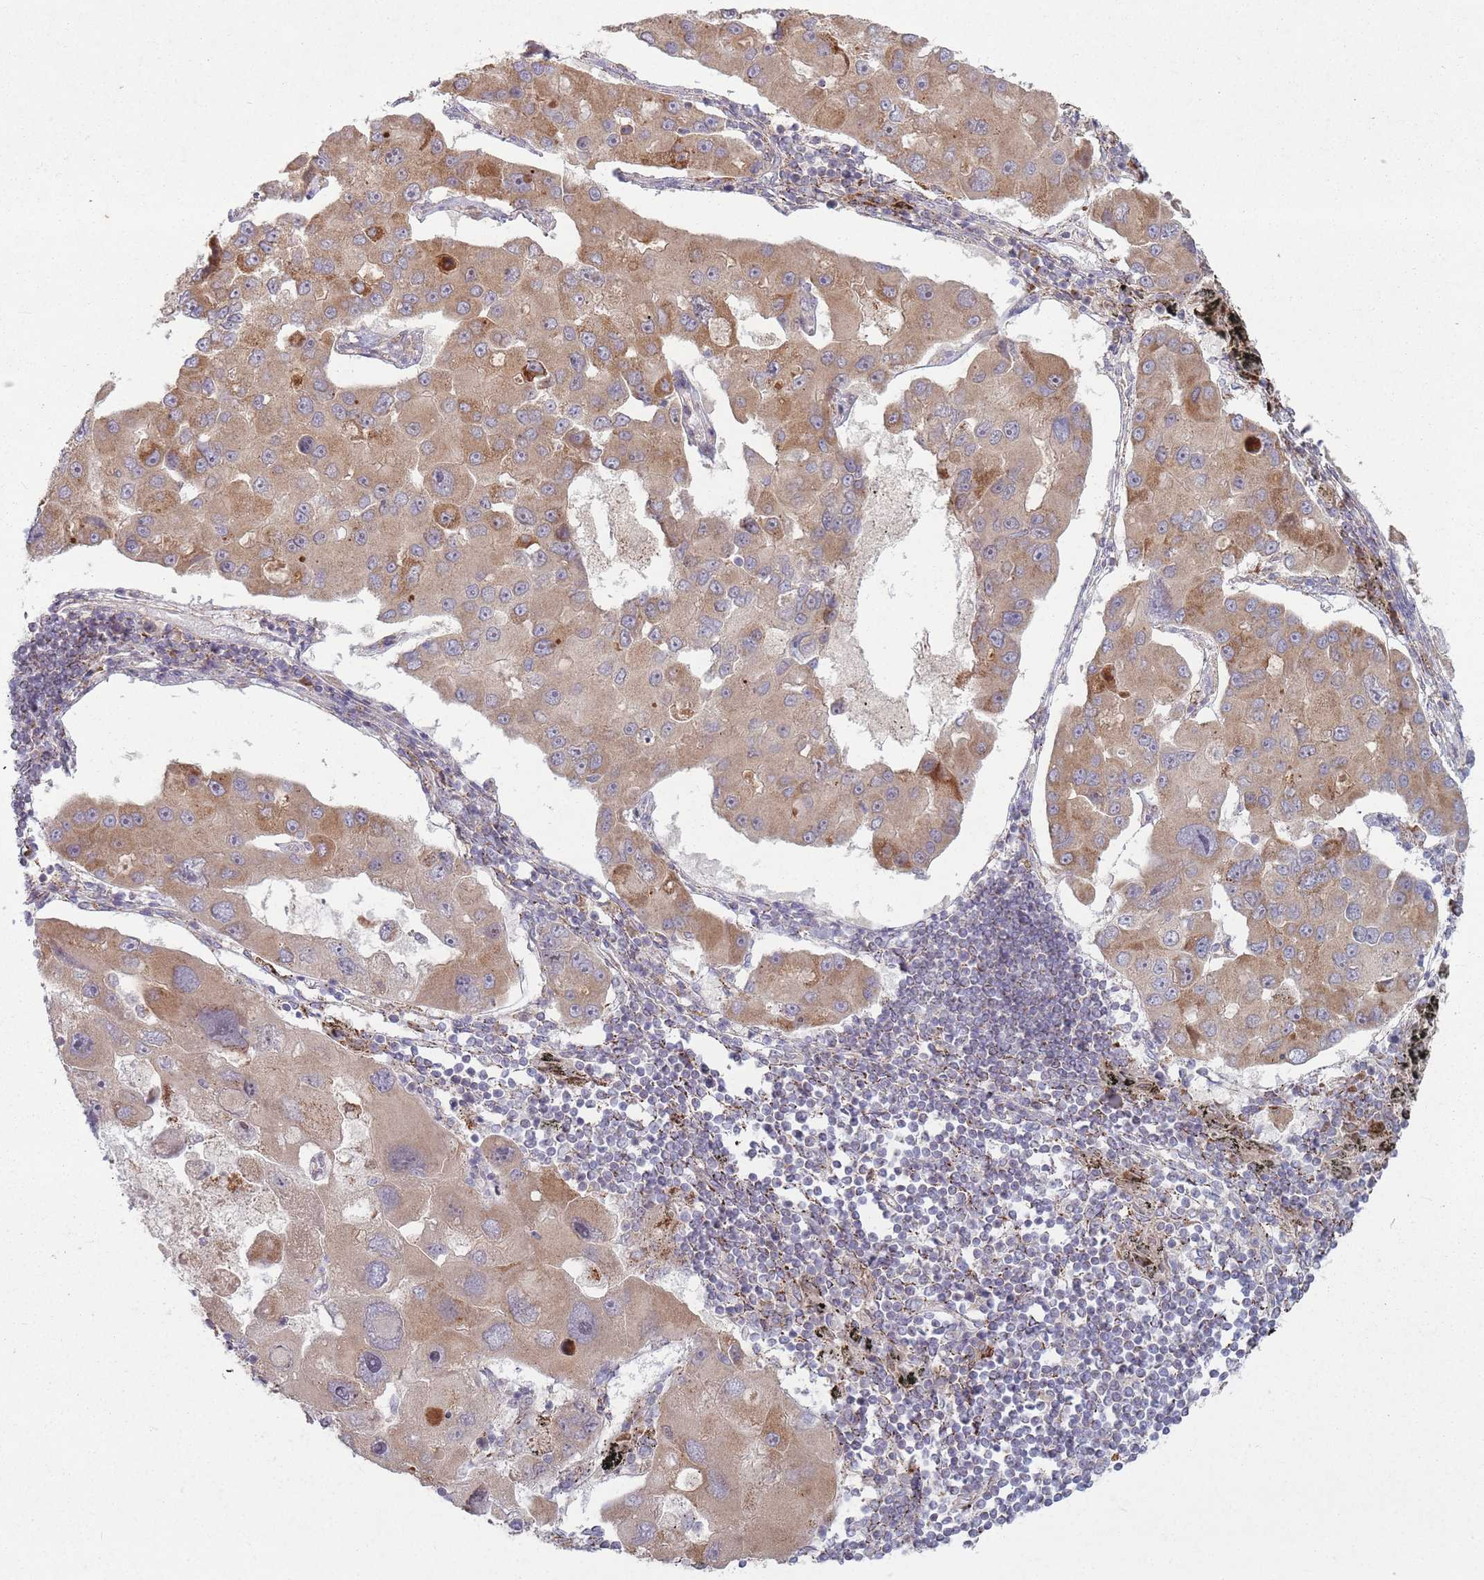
{"staining": {"intensity": "moderate", "quantity": ">75%", "location": "cytoplasmic/membranous"}, "tissue": "lung cancer", "cell_type": "Tumor cells", "image_type": "cancer", "snomed": [{"axis": "morphology", "description": "Adenocarcinoma, NOS"}, {"axis": "topography", "description": "Lung"}], "caption": "Tumor cells demonstrate medium levels of moderate cytoplasmic/membranous positivity in approximately >75% of cells in lung cancer (adenocarcinoma). The staining was performed using DAB to visualize the protein expression in brown, while the nuclei were stained in blue with hematoxylin (Magnification: 20x).", "gene": "OR10Q1", "patient": {"sex": "female", "age": 54}}